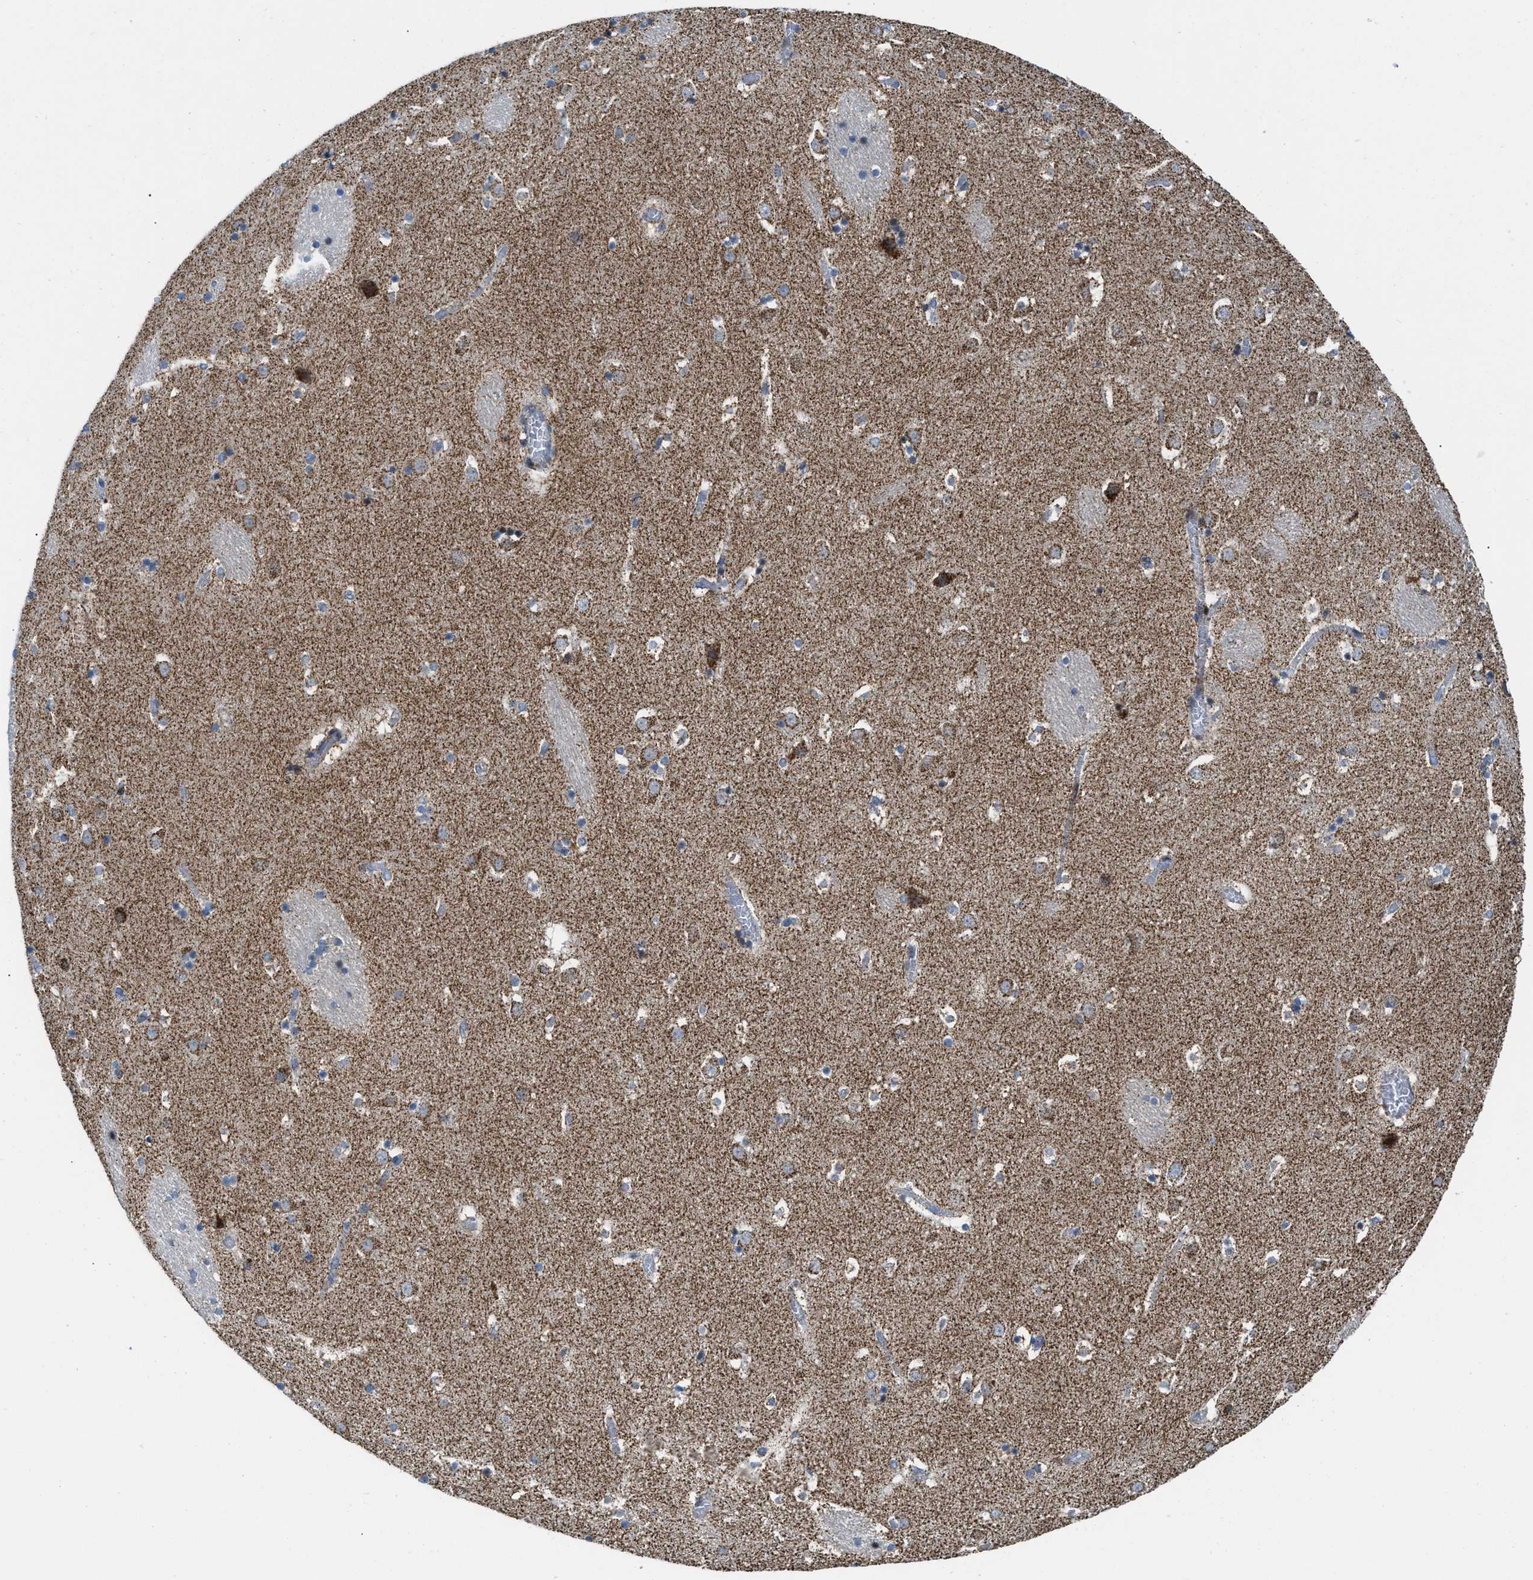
{"staining": {"intensity": "weak", "quantity": "<25%", "location": "cytoplasmic/membranous"}, "tissue": "caudate", "cell_type": "Glial cells", "image_type": "normal", "snomed": [{"axis": "morphology", "description": "Normal tissue, NOS"}, {"axis": "topography", "description": "Lateral ventricle wall"}], "caption": "IHC of normal caudate shows no staining in glial cells. Nuclei are stained in blue.", "gene": "RBBP9", "patient": {"sex": "male", "age": 45}}